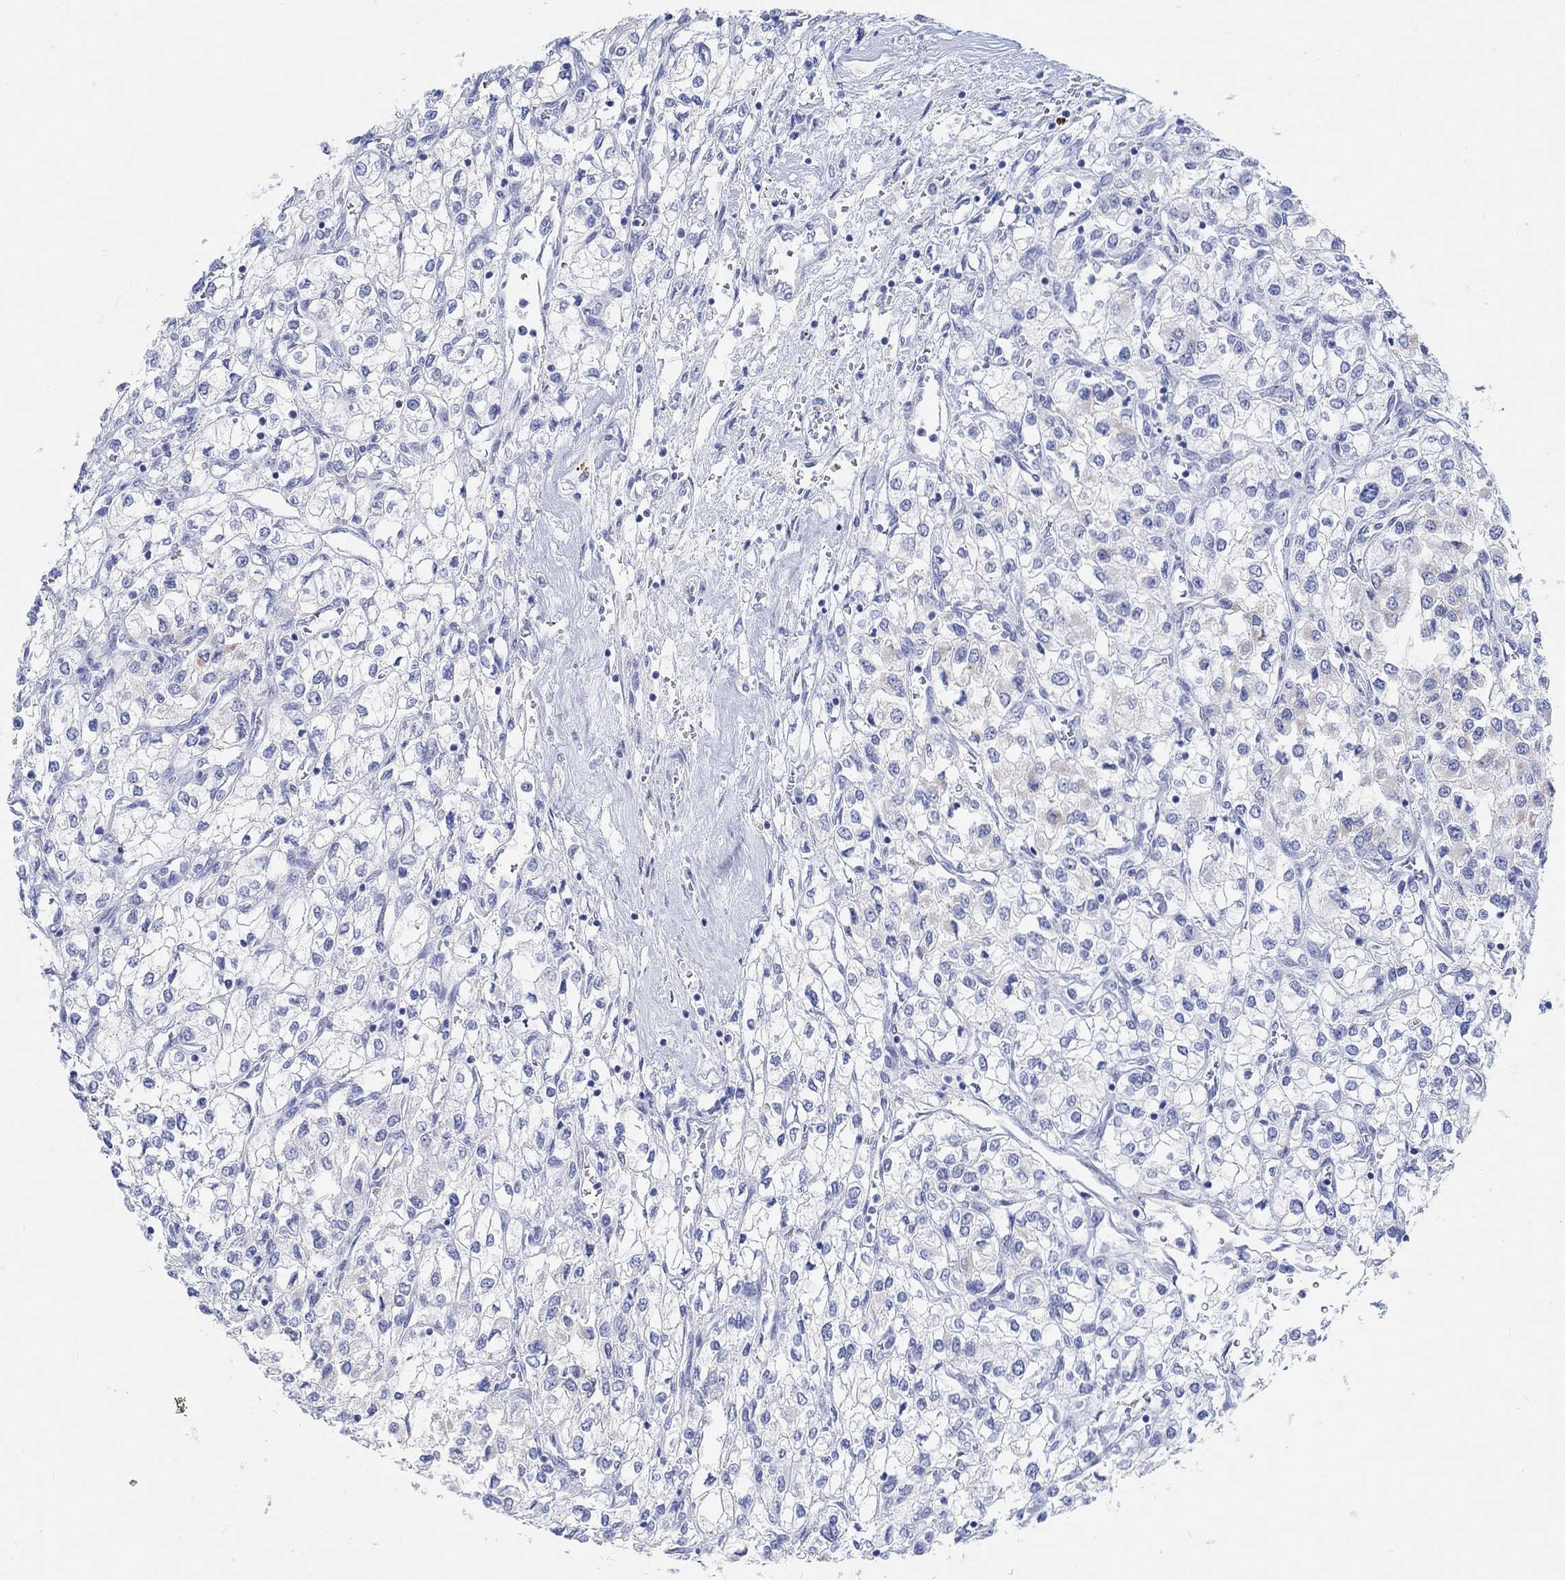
{"staining": {"intensity": "negative", "quantity": "none", "location": "none"}, "tissue": "renal cancer", "cell_type": "Tumor cells", "image_type": "cancer", "snomed": [{"axis": "morphology", "description": "Adenocarcinoma, NOS"}, {"axis": "topography", "description": "Kidney"}], "caption": "This histopathology image is of renal adenocarcinoma stained with IHC to label a protein in brown with the nuclei are counter-stained blue. There is no expression in tumor cells.", "gene": "AK8", "patient": {"sex": "male", "age": 80}}